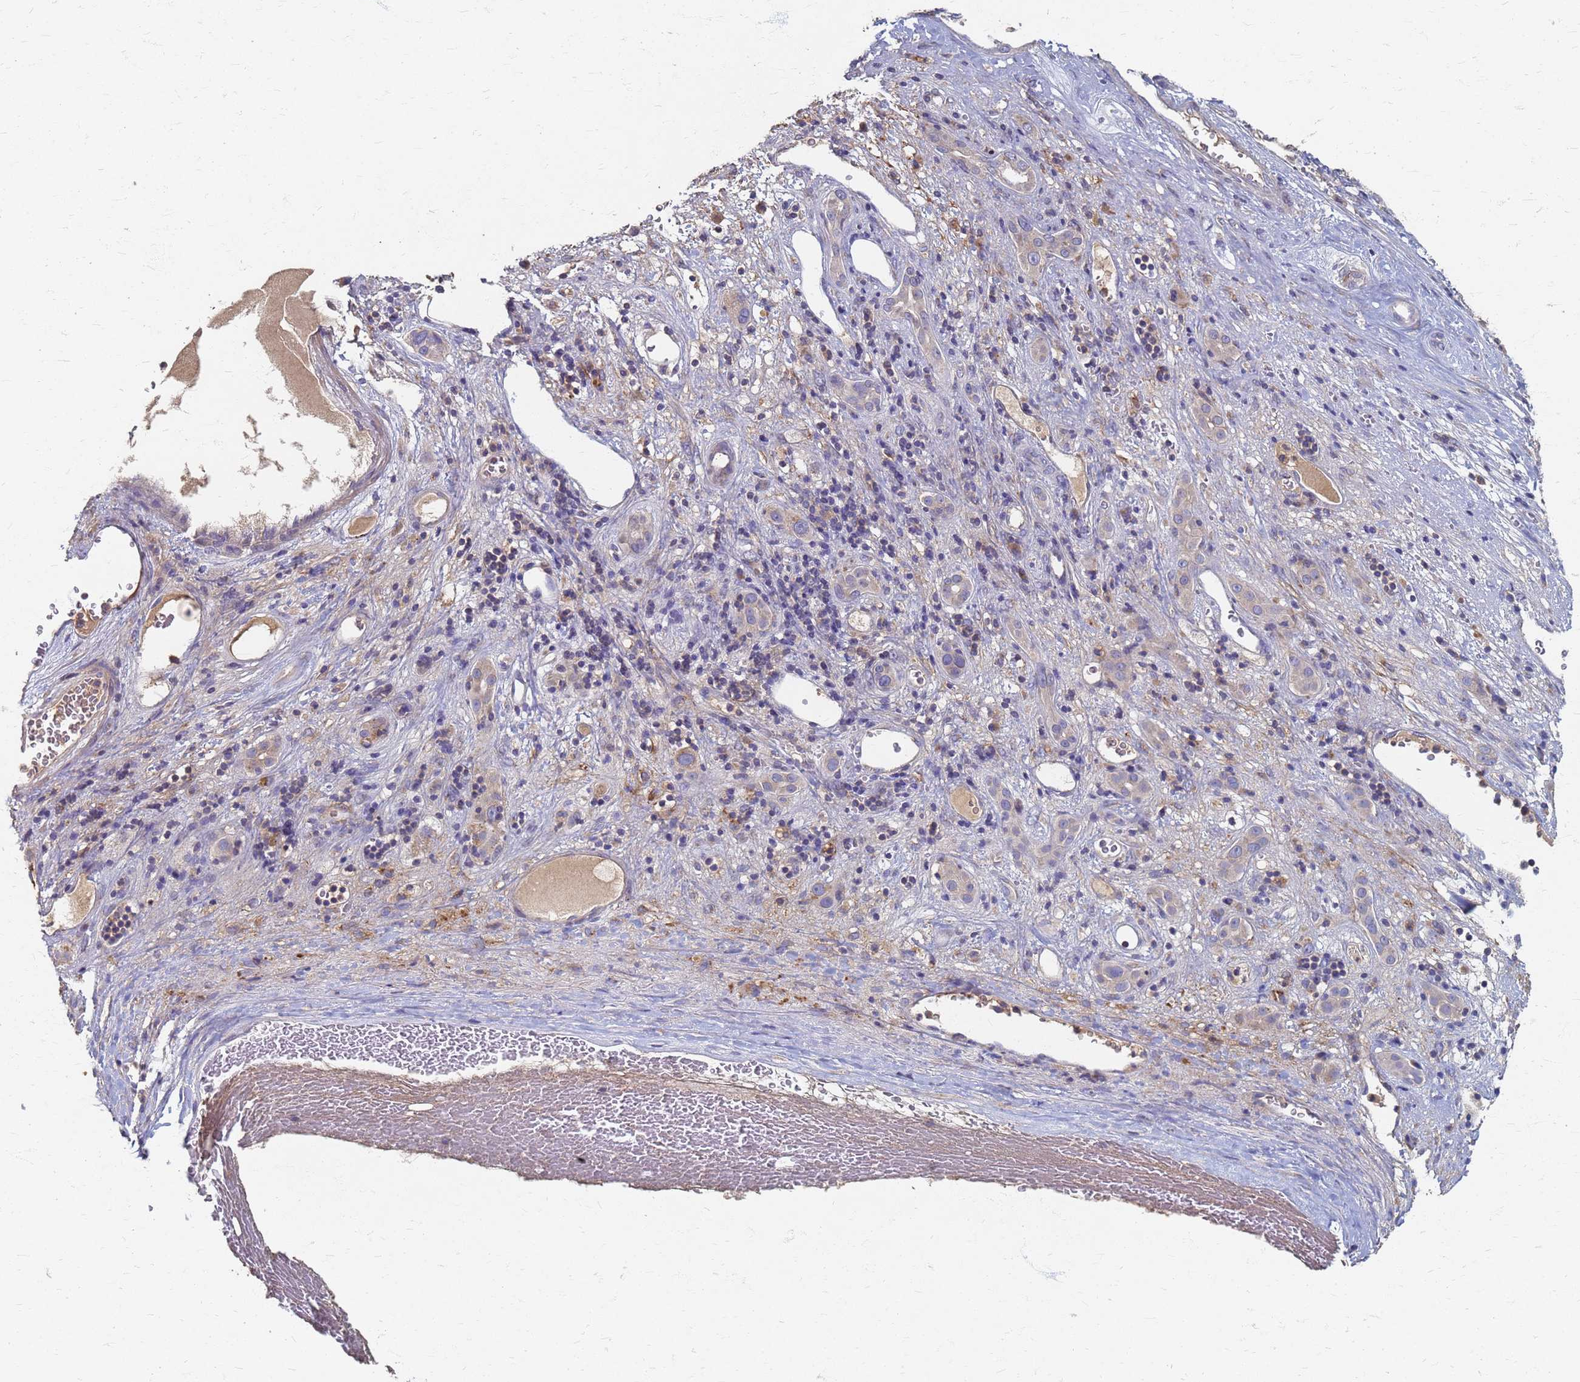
{"staining": {"intensity": "moderate", "quantity": "<25%", "location": "cytoplasmic/membranous"}, "tissue": "liver cancer", "cell_type": "Tumor cells", "image_type": "cancer", "snomed": [{"axis": "morphology", "description": "Carcinoma, Hepatocellular, NOS"}, {"axis": "topography", "description": "Liver"}], "caption": "Moderate cytoplasmic/membranous expression is present in about <25% of tumor cells in hepatocellular carcinoma (liver).", "gene": "KRCC1", "patient": {"sex": "female", "age": 73}}